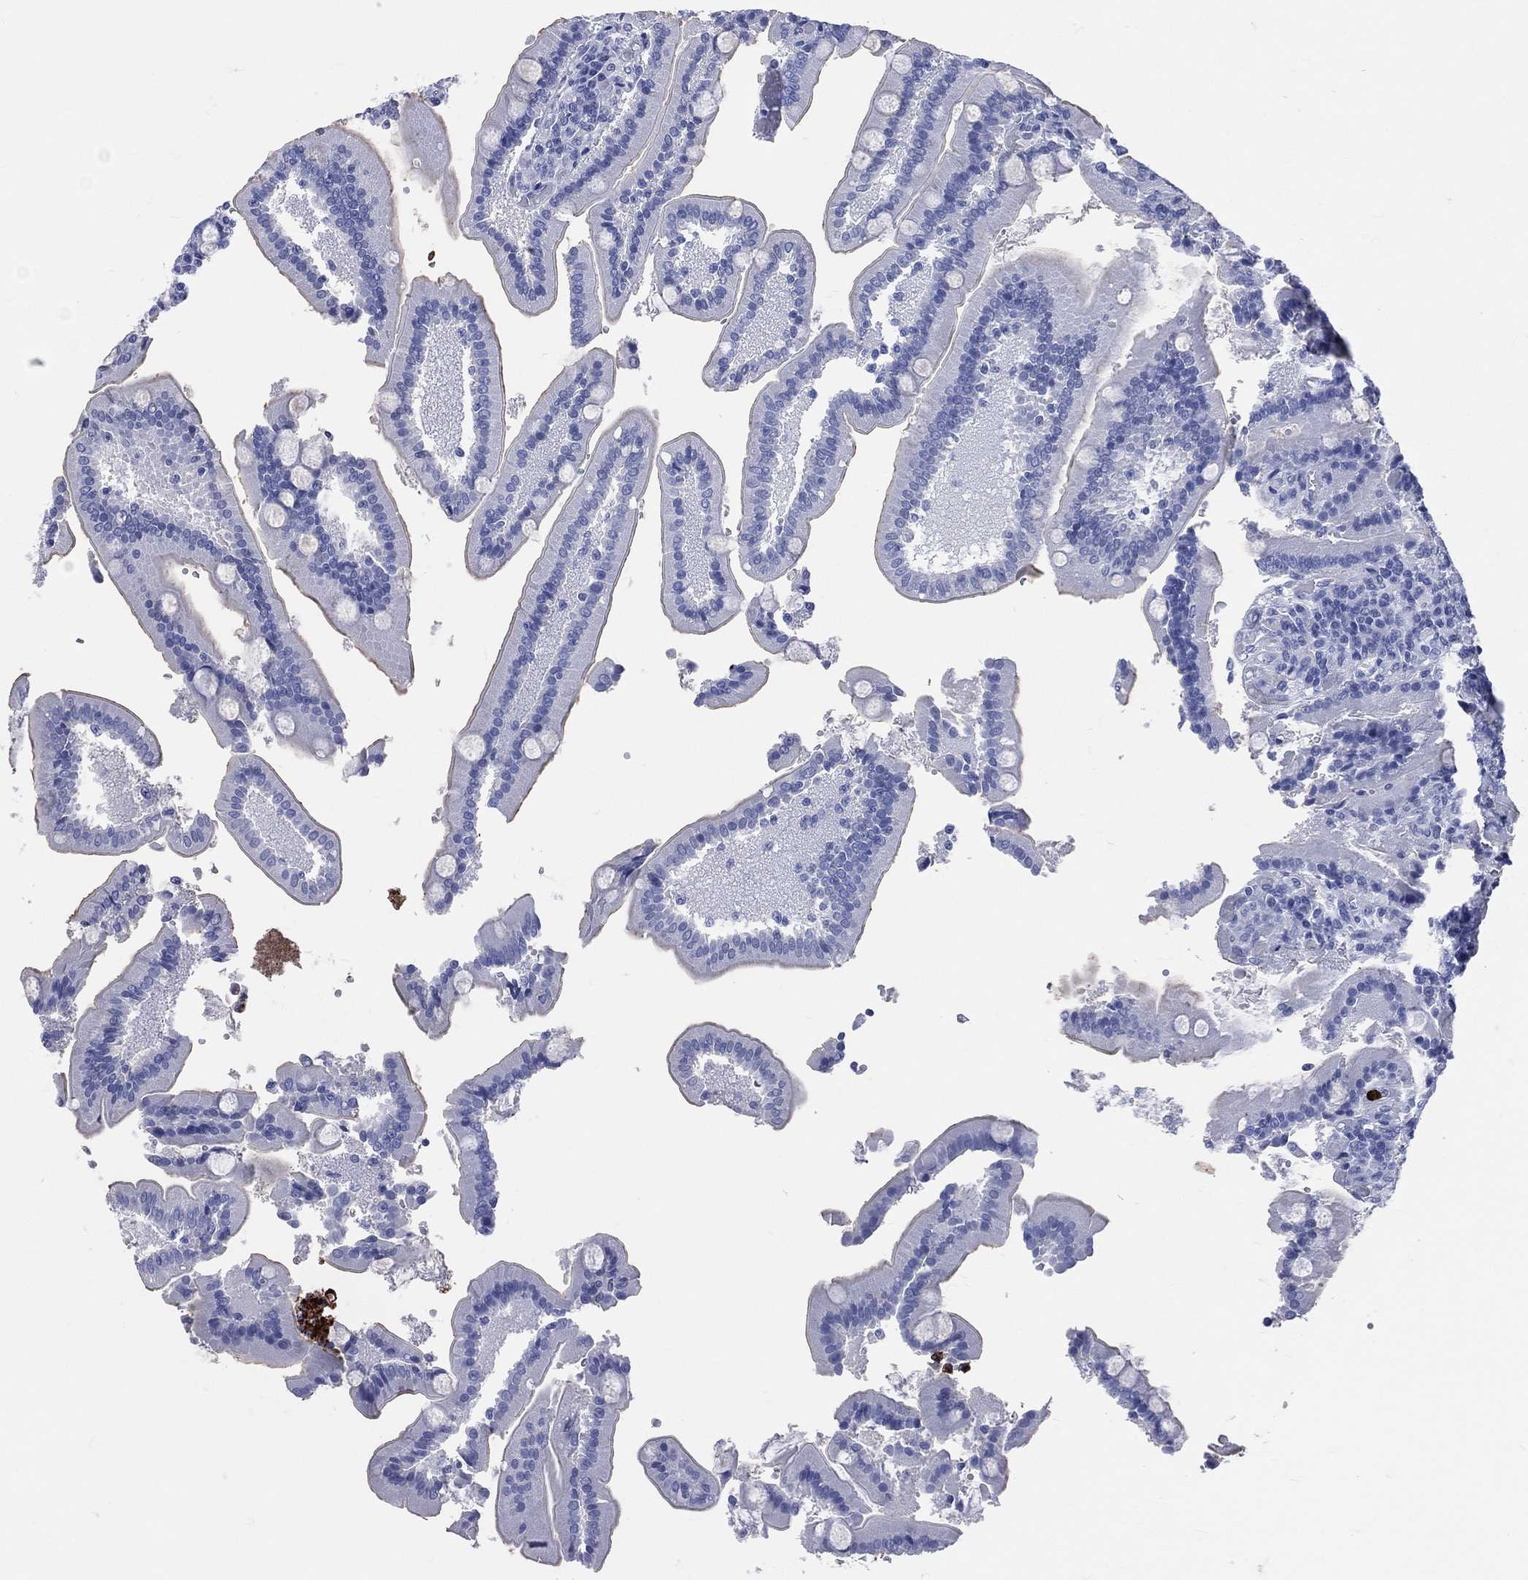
{"staining": {"intensity": "negative", "quantity": "none", "location": "none"}, "tissue": "duodenum", "cell_type": "Glandular cells", "image_type": "normal", "snomed": [{"axis": "morphology", "description": "Normal tissue, NOS"}, {"axis": "topography", "description": "Duodenum"}], "caption": "Immunohistochemical staining of benign human duodenum shows no significant expression in glandular cells. Nuclei are stained in blue.", "gene": "PGLYRP1", "patient": {"sex": "female", "age": 62}}